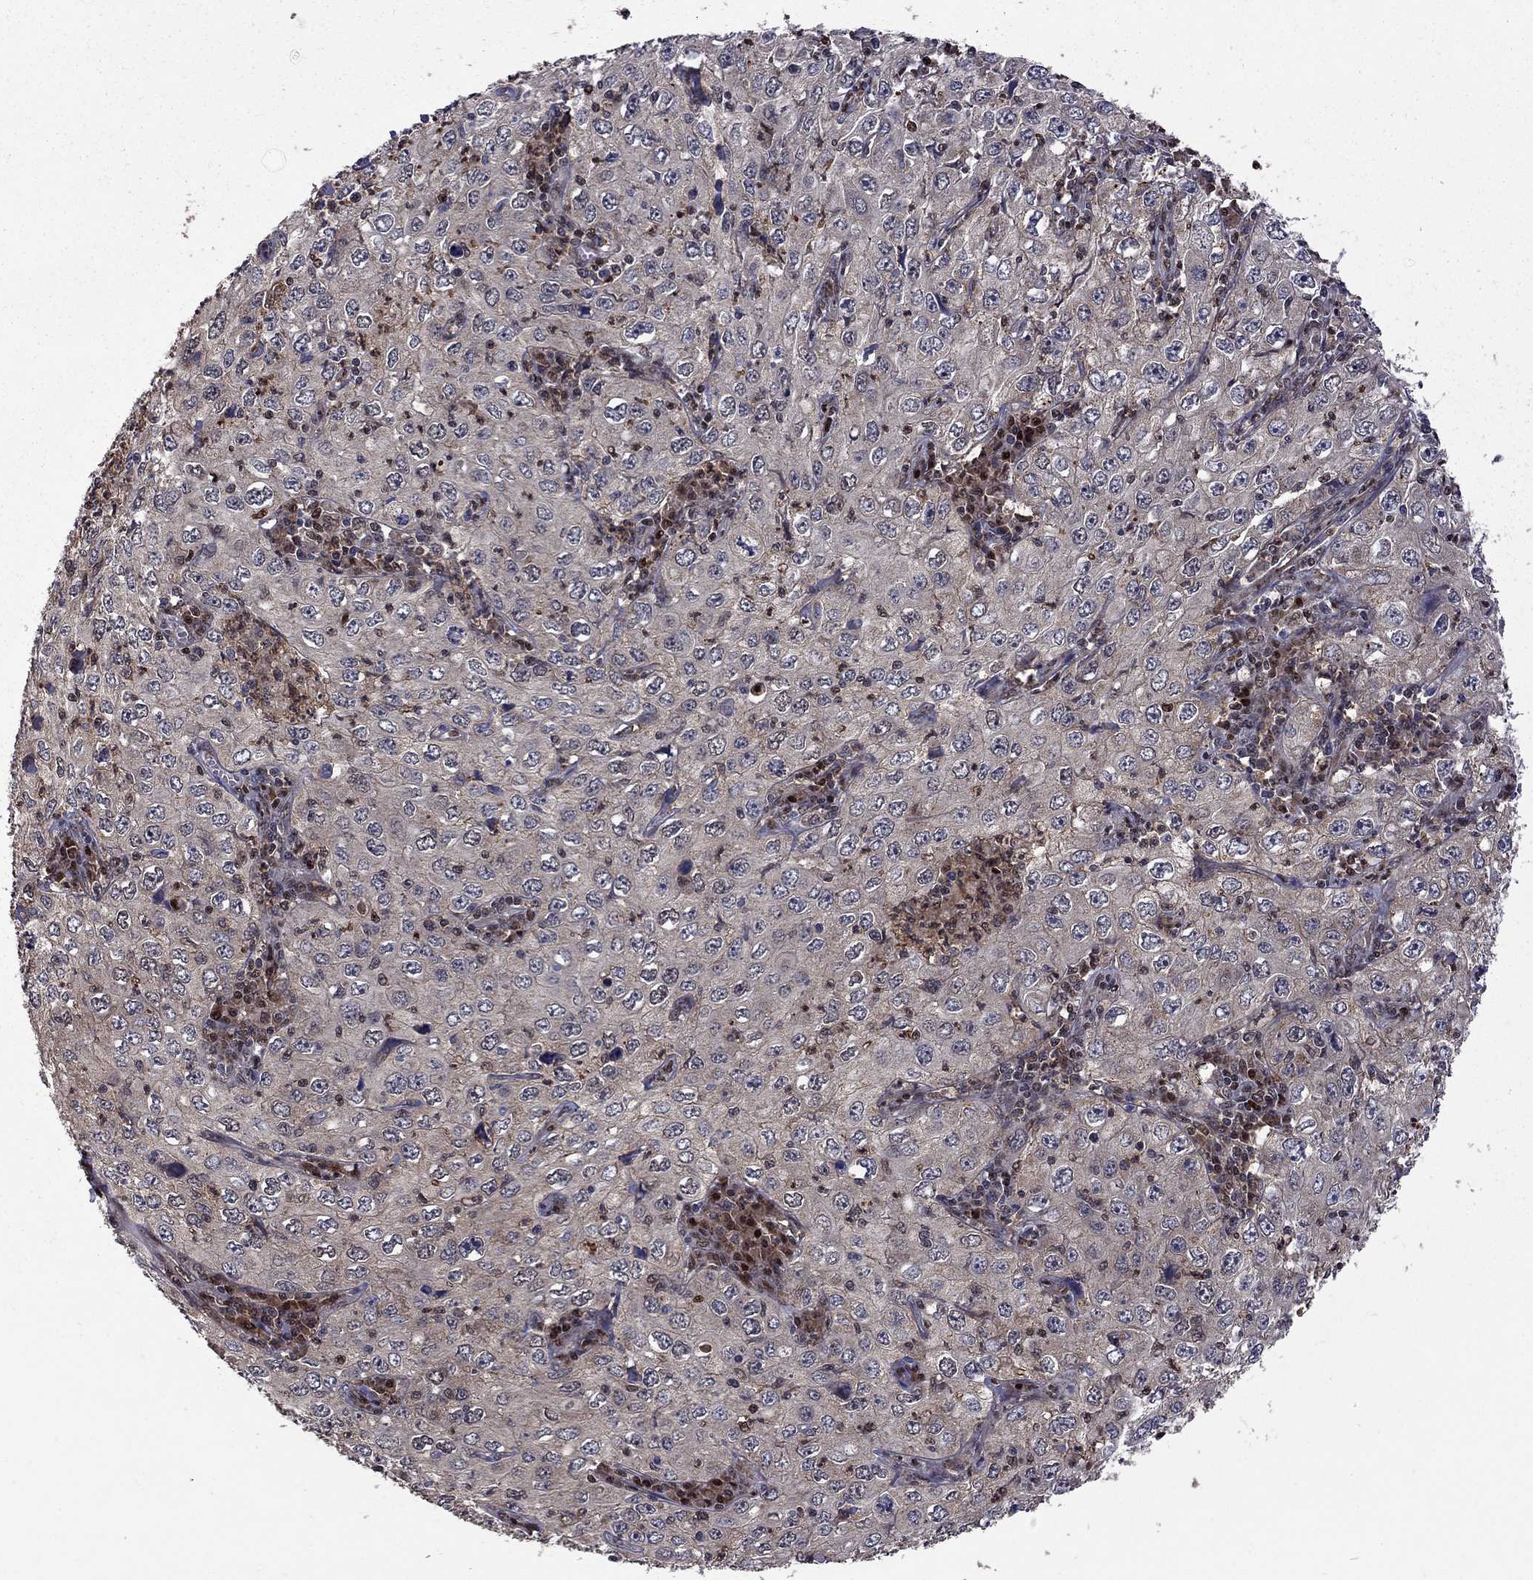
{"staining": {"intensity": "weak", "quantity": "<25%", "location": "cytoplasmic/membranous"}, "tissue": "cervical cancer", "cell_type": "Tumor cells", "image_type": "cancer", "snomed": [{"axis": "morphology", "description": "Squamous cell carcinoma, NOS"}, {"axis": "topography", "description": "Cervix"}], "caption": "Immunohistochemical staining of cervical cancer (squamous cell carcinoma) demonstrates no significant expression in tumor cells.", "gene": "IPP", "patient": {"sex": "female", "age": 24}}